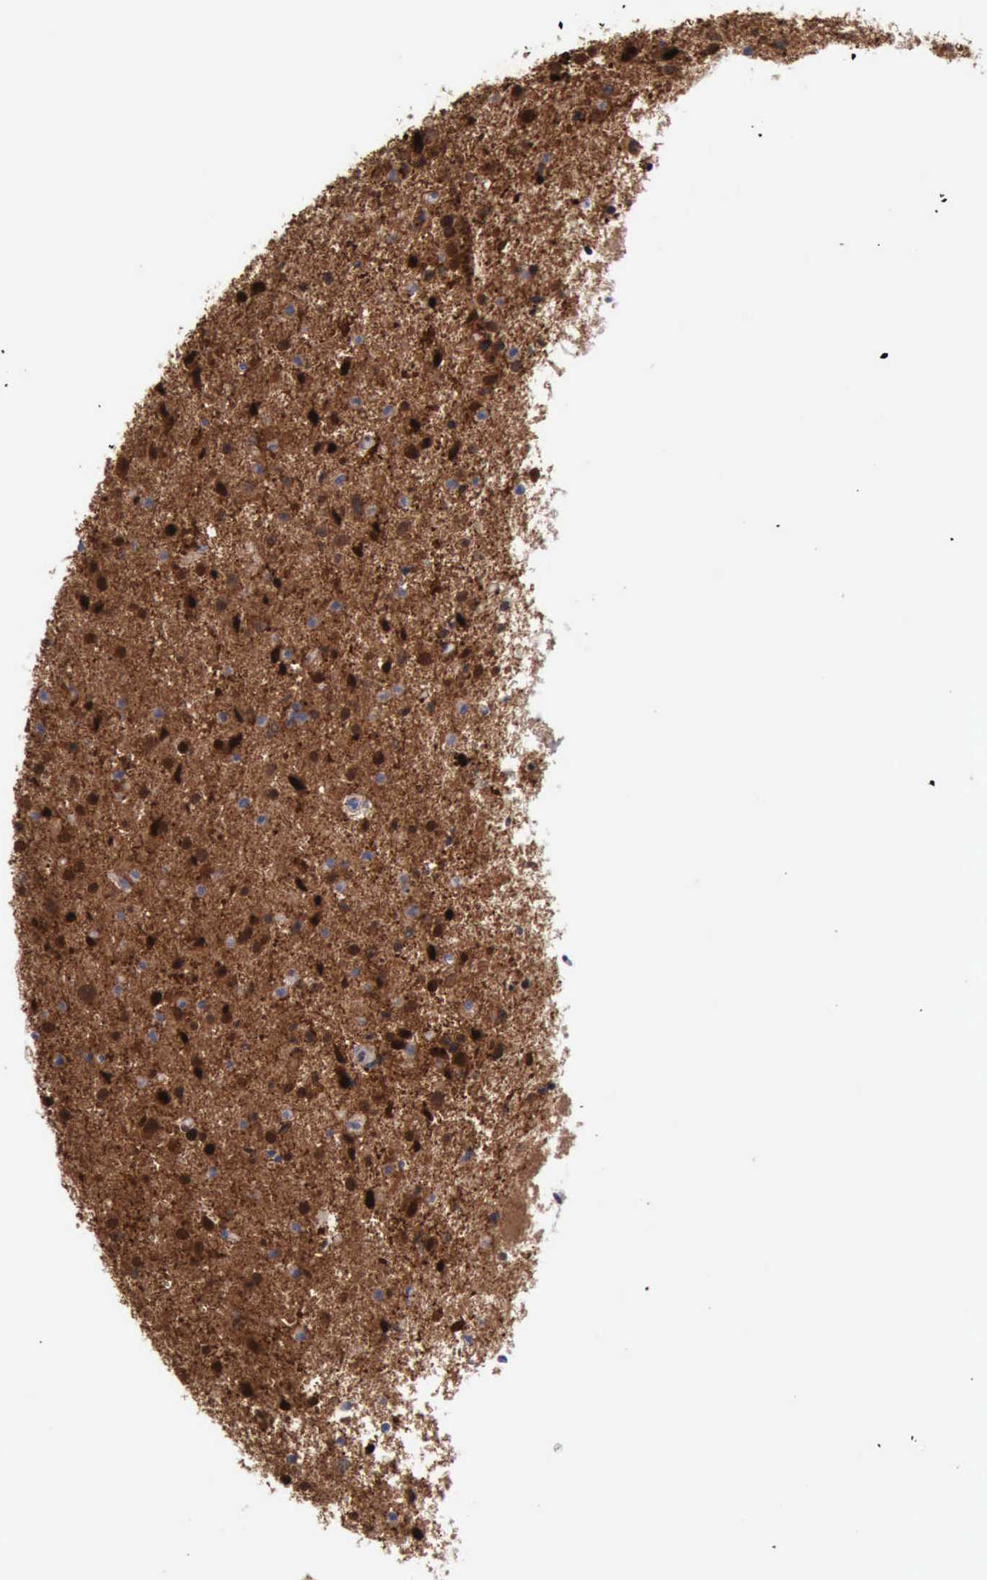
{"staining": {"intensity": "strong", "quantity": ">75%", "location": "cytoplasmic/membranous,nuclear"}, "tissue": "glioma", "cell_type": "Tumor cells", "image_type": "cancer", "snomed": [{"axis": "morphology", "description": "Glioma, malignant, Low grade"}, {"axis": "topography", "description": "Brain"}], "caption": "Malignant glioma (low-grade) stained with a protein marker reveals strong staining in tumor cells.", "gene": "FHL1", "patient": {"sex": "female", "age": 46}}